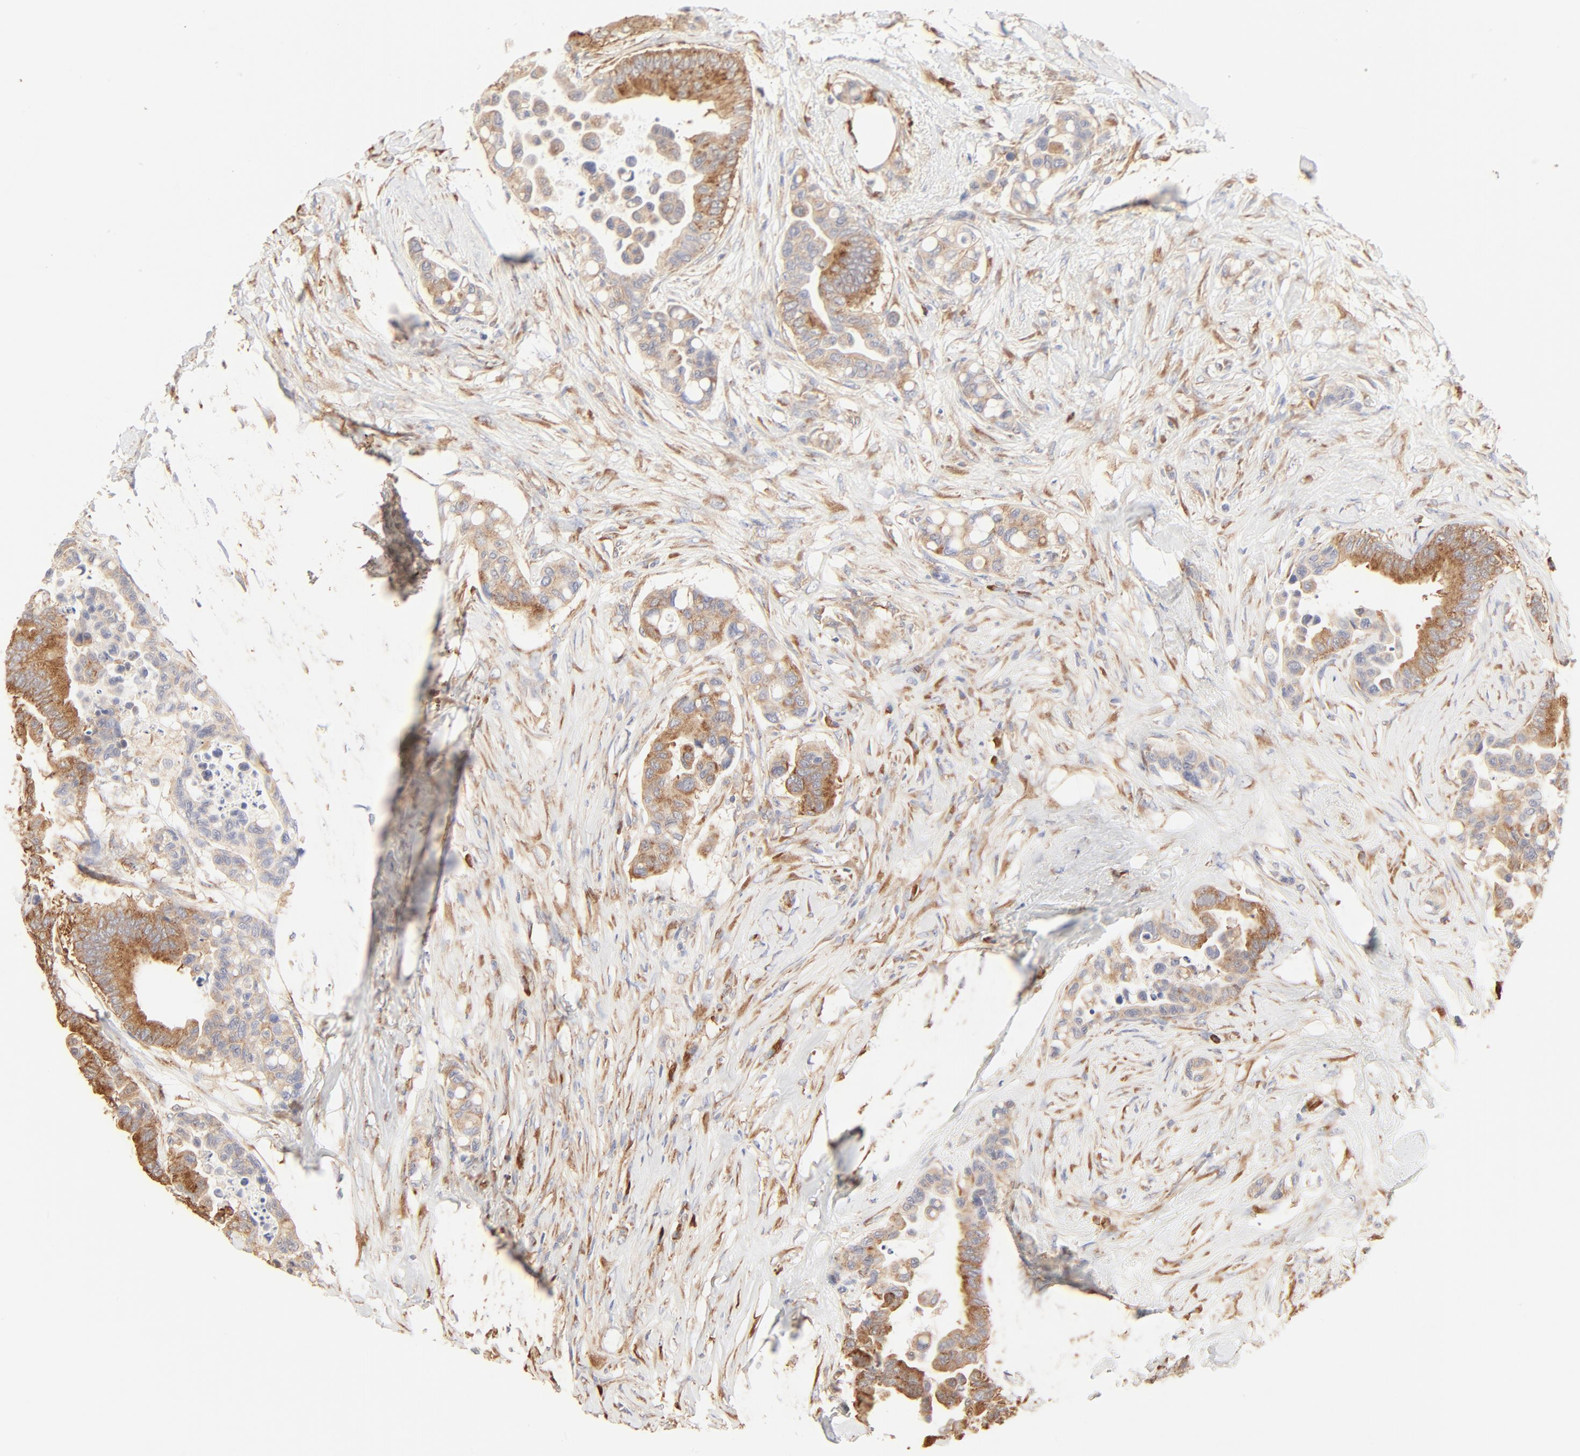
{"staining": {"intensity": "moderate", "quantity": ">75%", "location": "cytoplasmic/membranous"}, "tissue": "colorectal cancer", "cell_type": "Tumor cells", "image_type": "cancer", "snomed": [{"axis": "morphology", "description": "Adenocarcinoma, NOS"}, {"axis": "topography", "description": "Colon"}], "caption": "Protein staining of adenocarcinoma (colorectal) tissue reveals moderate cytoplasmic/membranous staining in about >75% of tumor cells.", "gene": "RPS20", "patient": {"sex": "male", "age": 82}}